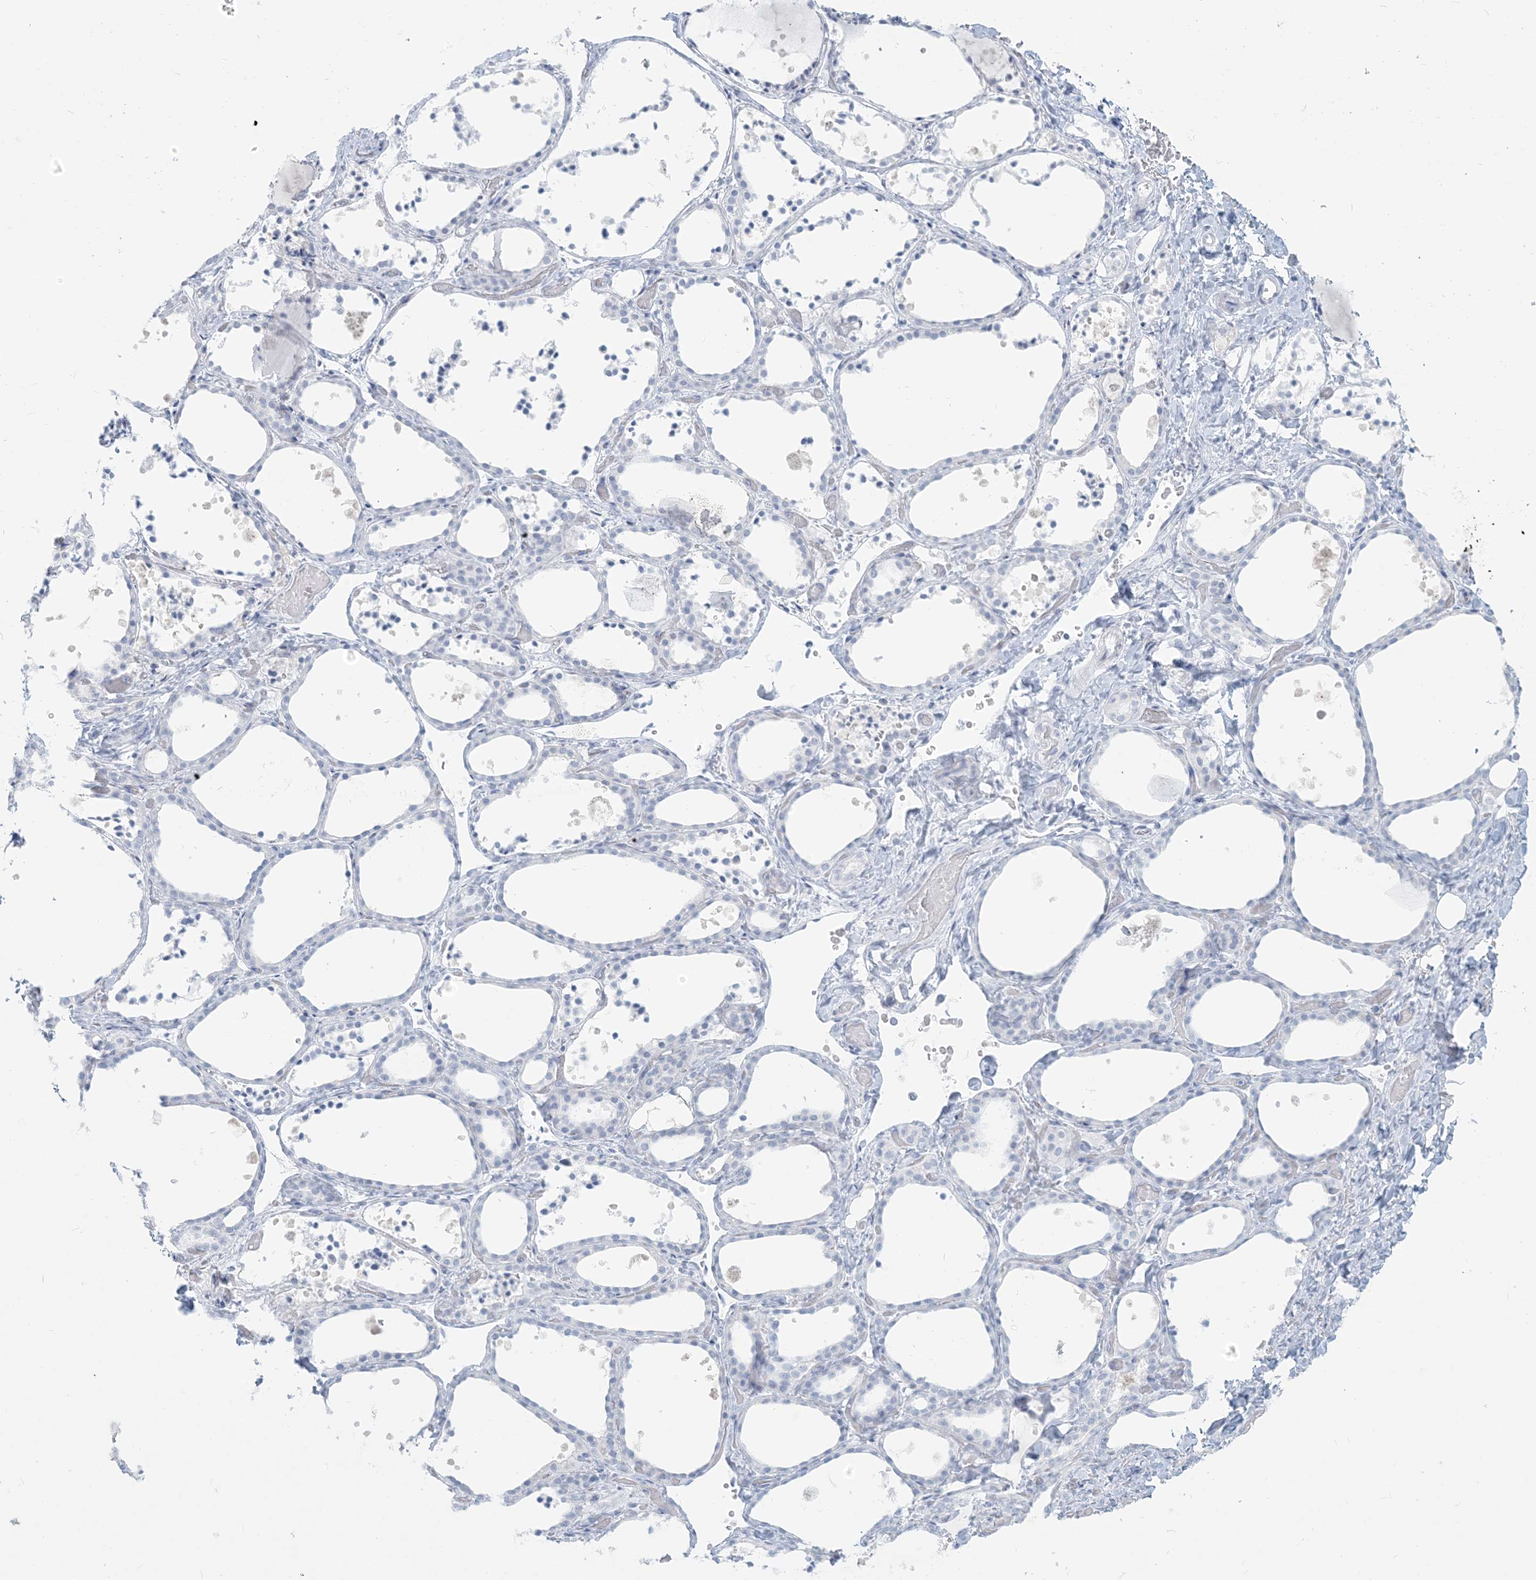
{"staining": {"intensity": "negative", "quantity": "none", "location": "none"}, "tissue": "thyroid gland", "cell_type": "Glandular cells", "image_type": "normal", "snomed": [{"axis": "morphology", "description": "Normal tissue, NOS"}, {"axis": "topography", "description": "Thyroid gland"}], "caption": "Immunohistochemistry micrograph of benign thyroid gland: human thyroid gland stained with DAB (3,3'-diaminobenzidine) exhibits no significant protein positivity in glandular cells. (Brightfield microscopy of DAB immunohistochemistry (IHC) at high magnification).", "gene": "HLA", "patient": {"sex": "female", "age": 44}}